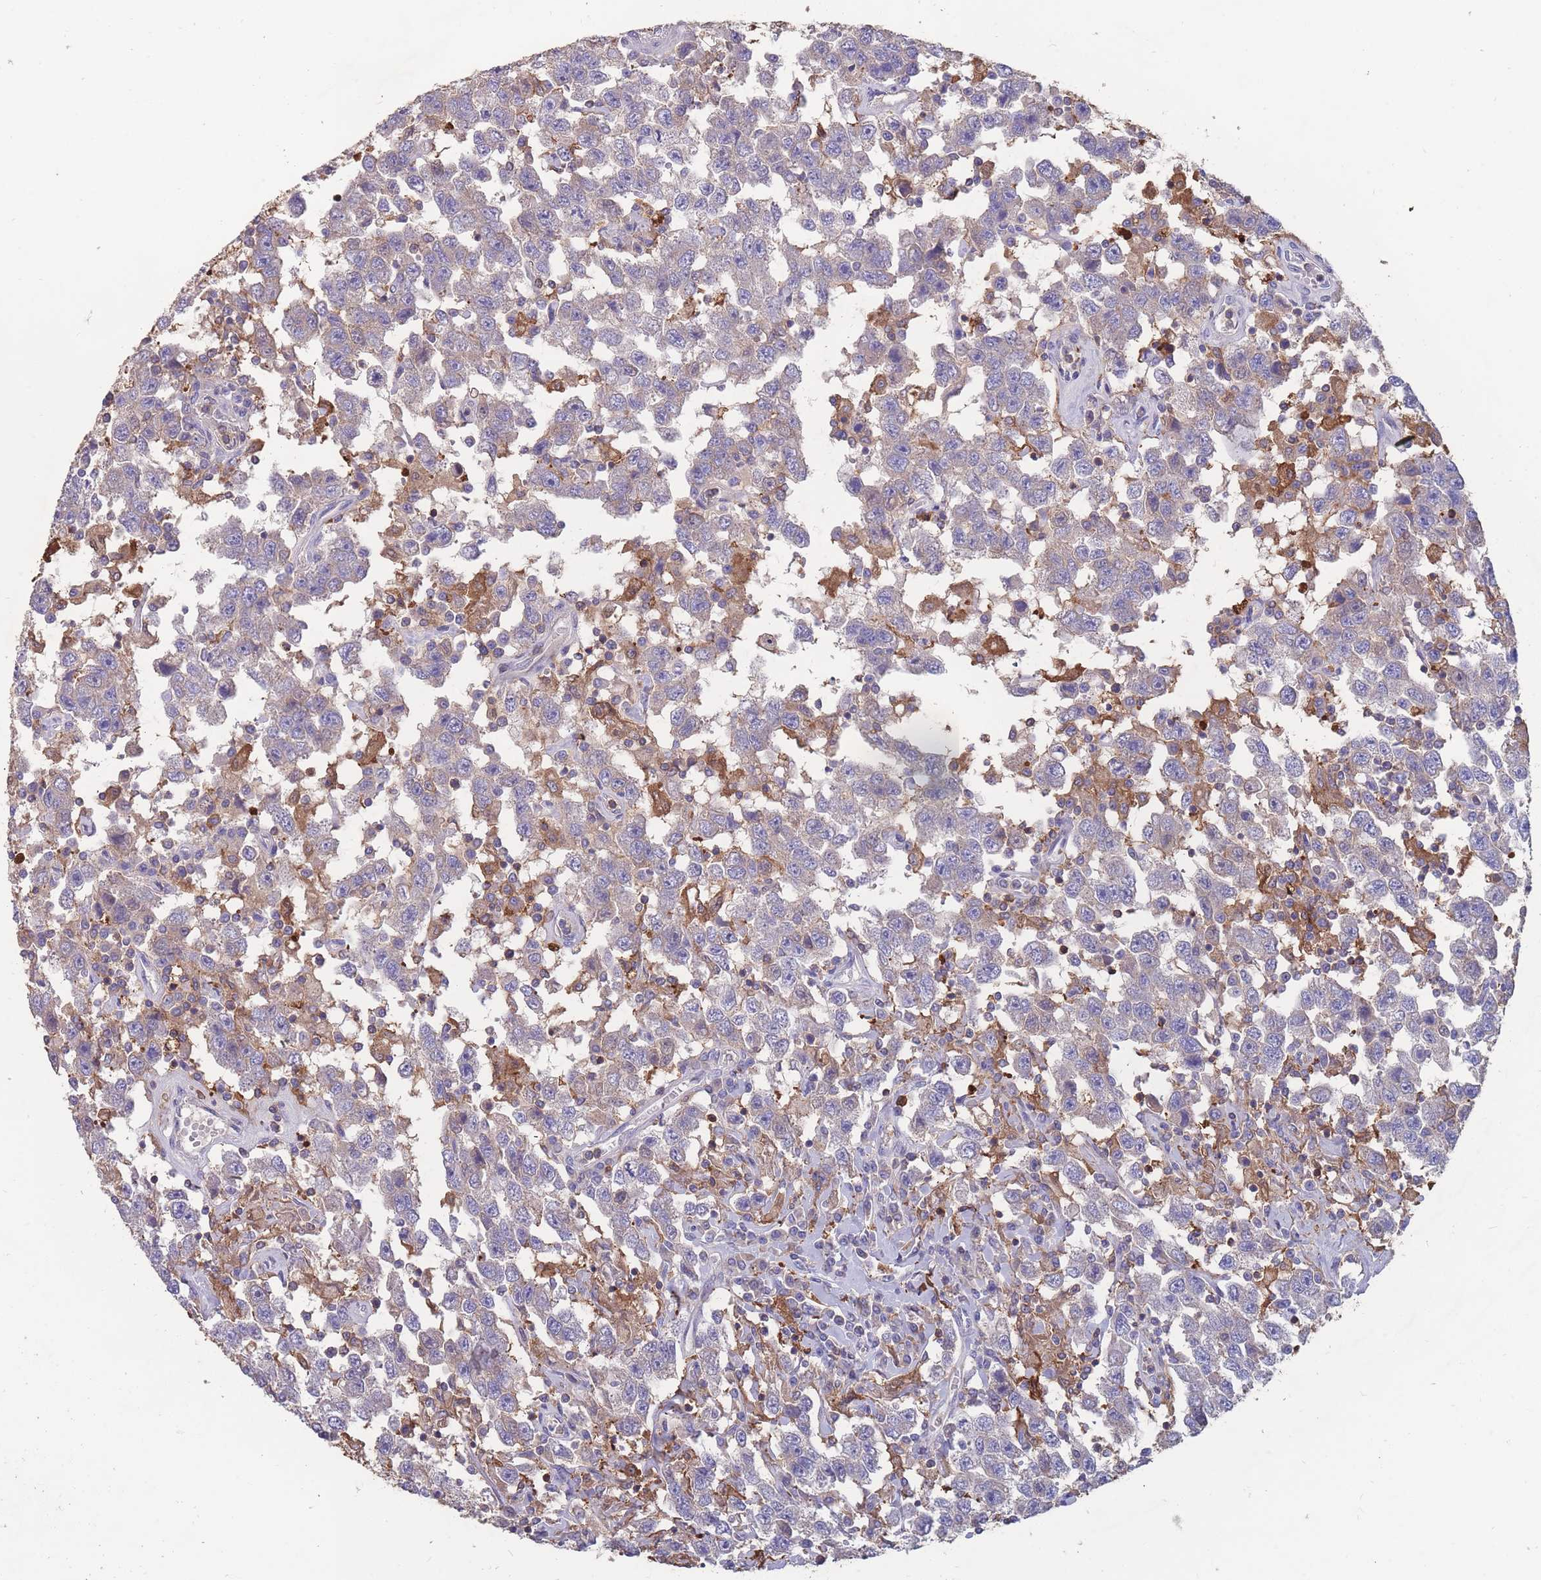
{"staining": {"intensity": "weak", "quantity": "<25%", "location": "cytoplasmic/membranous"}, "tissue": "testis cancer", "cell_type": "Tumor cells", "image_type": "cancer", "snomed": [{"axis": "morphology", "description": "Seminoma, NOS"}, {"axis": "topography", "description": "Testis"}], "caption": "There is no significant positivity in tumor cells of testis seminoma.", "gene": "CD33", "patient": {"sex": "male", "age": 41}}